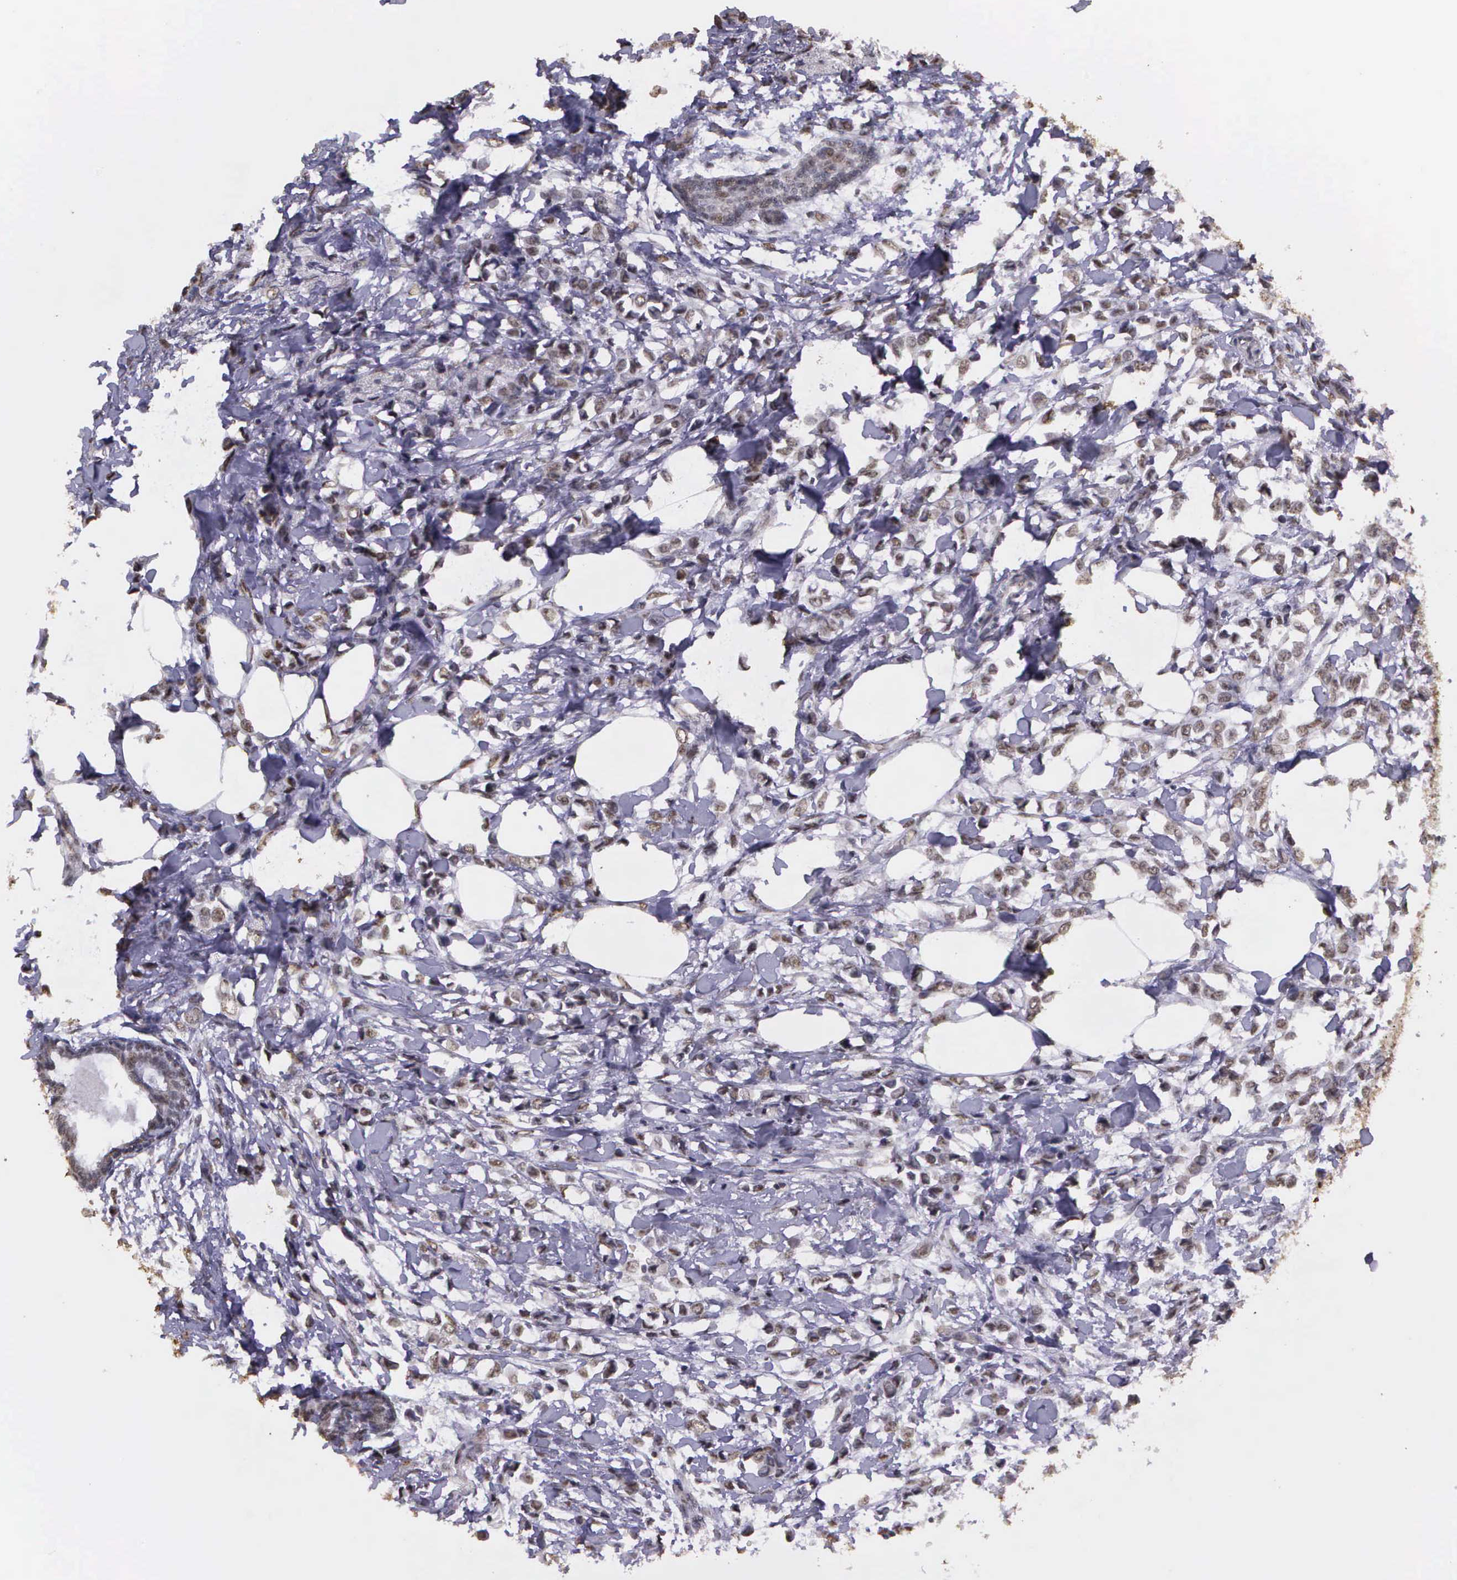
{"staining": {"intensity": "weak", "quantity": "25%-75%", "location": "nuclear"}, "tissue": "breast cancer", "cell_type": "Tumor cells", "image_type": "cancer", "snomed": [{"axis": "morphology", "description": "Lobular carcinoma"}, {"axis": "topography", "description": "Breast"}], "caption": "Breast lobular carcinoma stained with IHC shows weak nuclear staining in approximately 25%-75% of tumor cells.", "gene": "ARMCX5", "patient": {"sex": "female", "age": 51}}